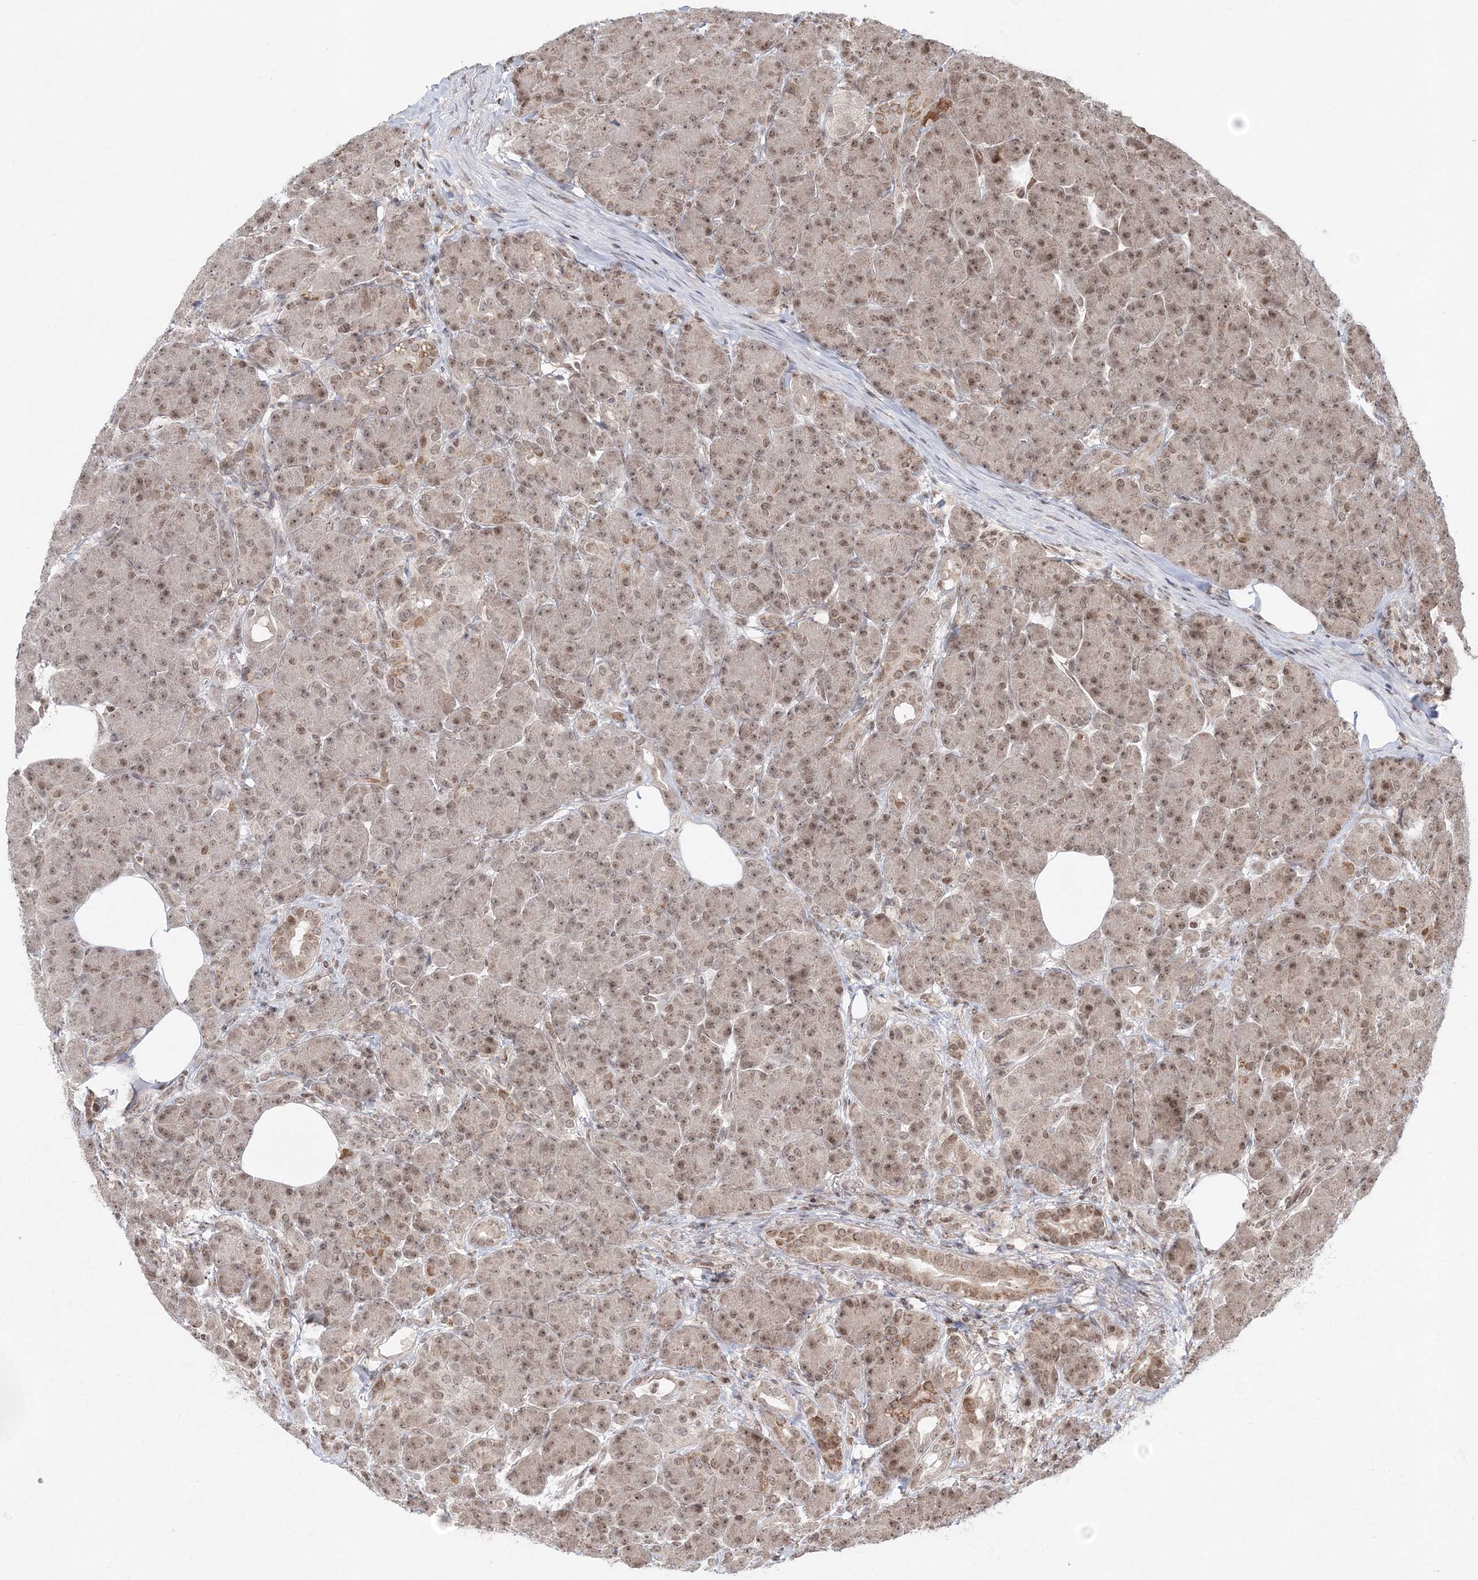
{"staining": {"intensity": "weak", "quantity": "25%-75%", "location": "cytoplasmic/membranous,nuclear"}, "tissue": "pancreas", "cell_type": "Exocrine glandular cells", "image_type": "normal", "snomed": [{"axis": "morphology", "description": "Normal tissue, NOS"}, {"axis": "topography", "description": "Pancreas"}], "caption": "Exocrine glandular cells reveal low levels of weak cytoplasmic/membranous,nuclear staining in about 25%-75% of cells in unremarkable human pancreas.", "gene": "CARM1", "patient": {"sex": "male", "age": 63}}